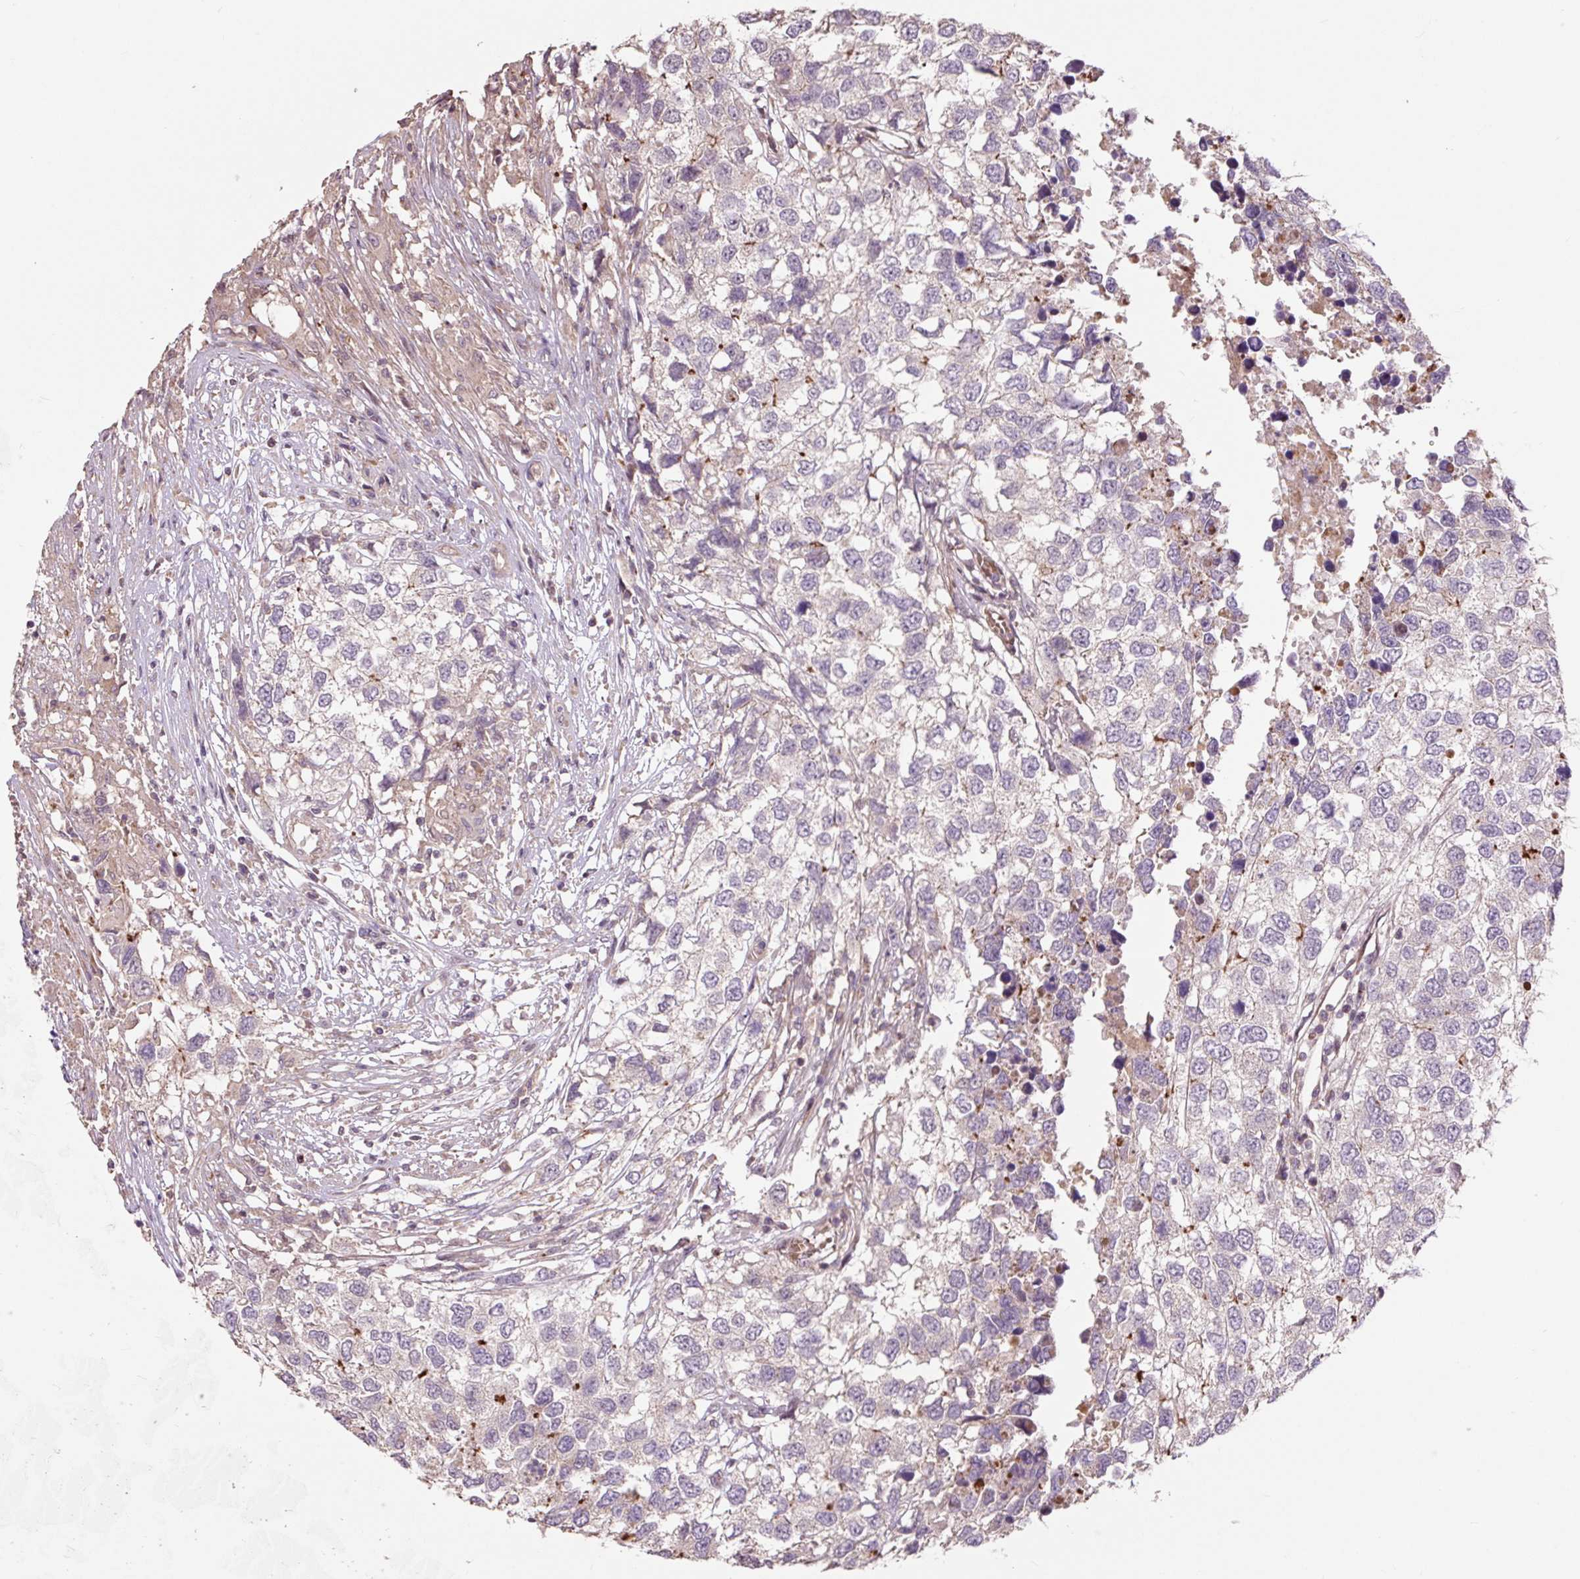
{"staining": {"intensity": "negative", "quantity": "none", "location": "none"}, "tissue": "testis cancer", "cell_type": "Tumor cells", "image_type": "cancer", "snomed": [{"axis": "morphology", "description": "Carcinoma, Embryonal, NOS"}, {"axis": "topography", "description": "Testis"}], "caption": "The photomicrograph exhibits no significant expression in tumor cells of testis cancer (embryonal carcinoma).", "gene": "PRIMPOL", "patient": {"sex": "male", "age": 83}}